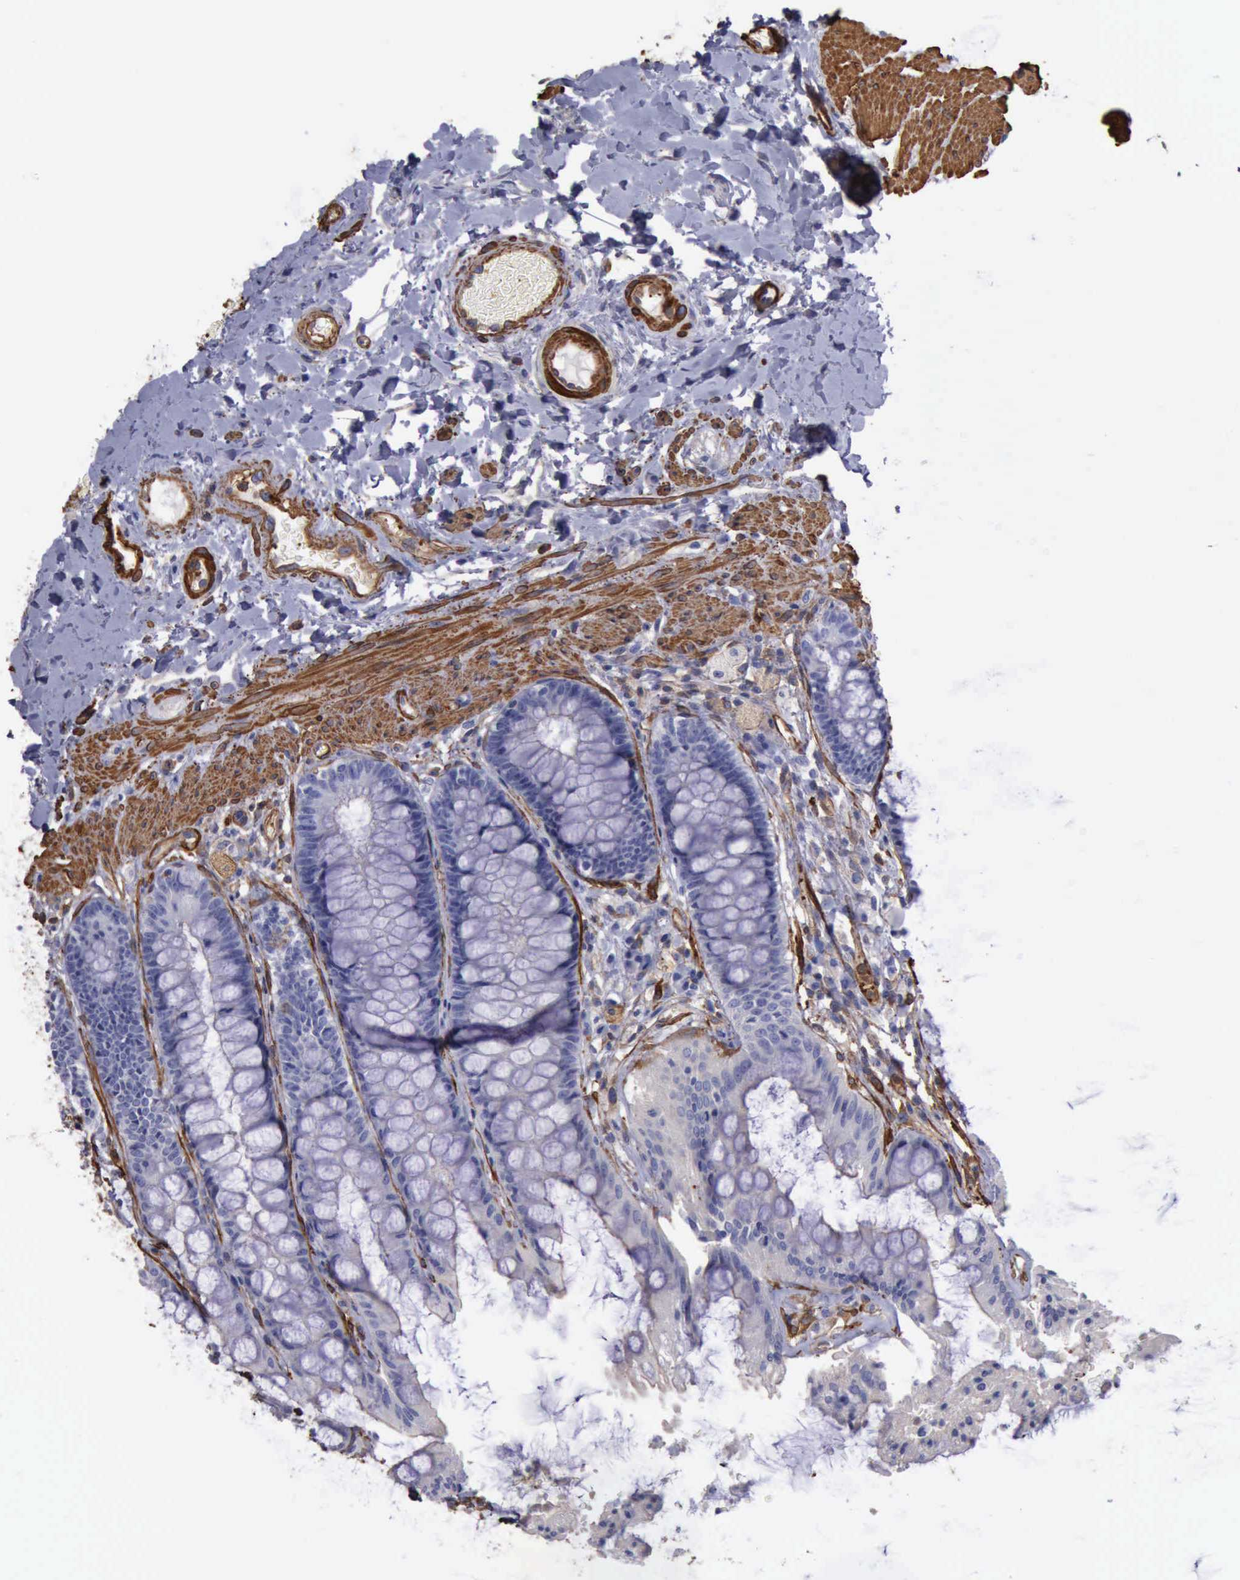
{"staining": {"intensity": "negative", "quantity": "none", "location": "none"}, "tissue": "rectum", "cell_type": "Glandular cells", "image_type": "normal", "snomed": [{"axis": "morphology", "description": "Normal tissue, NOS"}, {"axis": "topography", "description": "Rectum"}], "caption": "A high-resolution micrograph shows immunohistochemistry staining of unremarkable rectum, which displays no significant positivity in glandular cells.", "gene": "FLNA", "patient": {"sex": "female", "age": 46}}